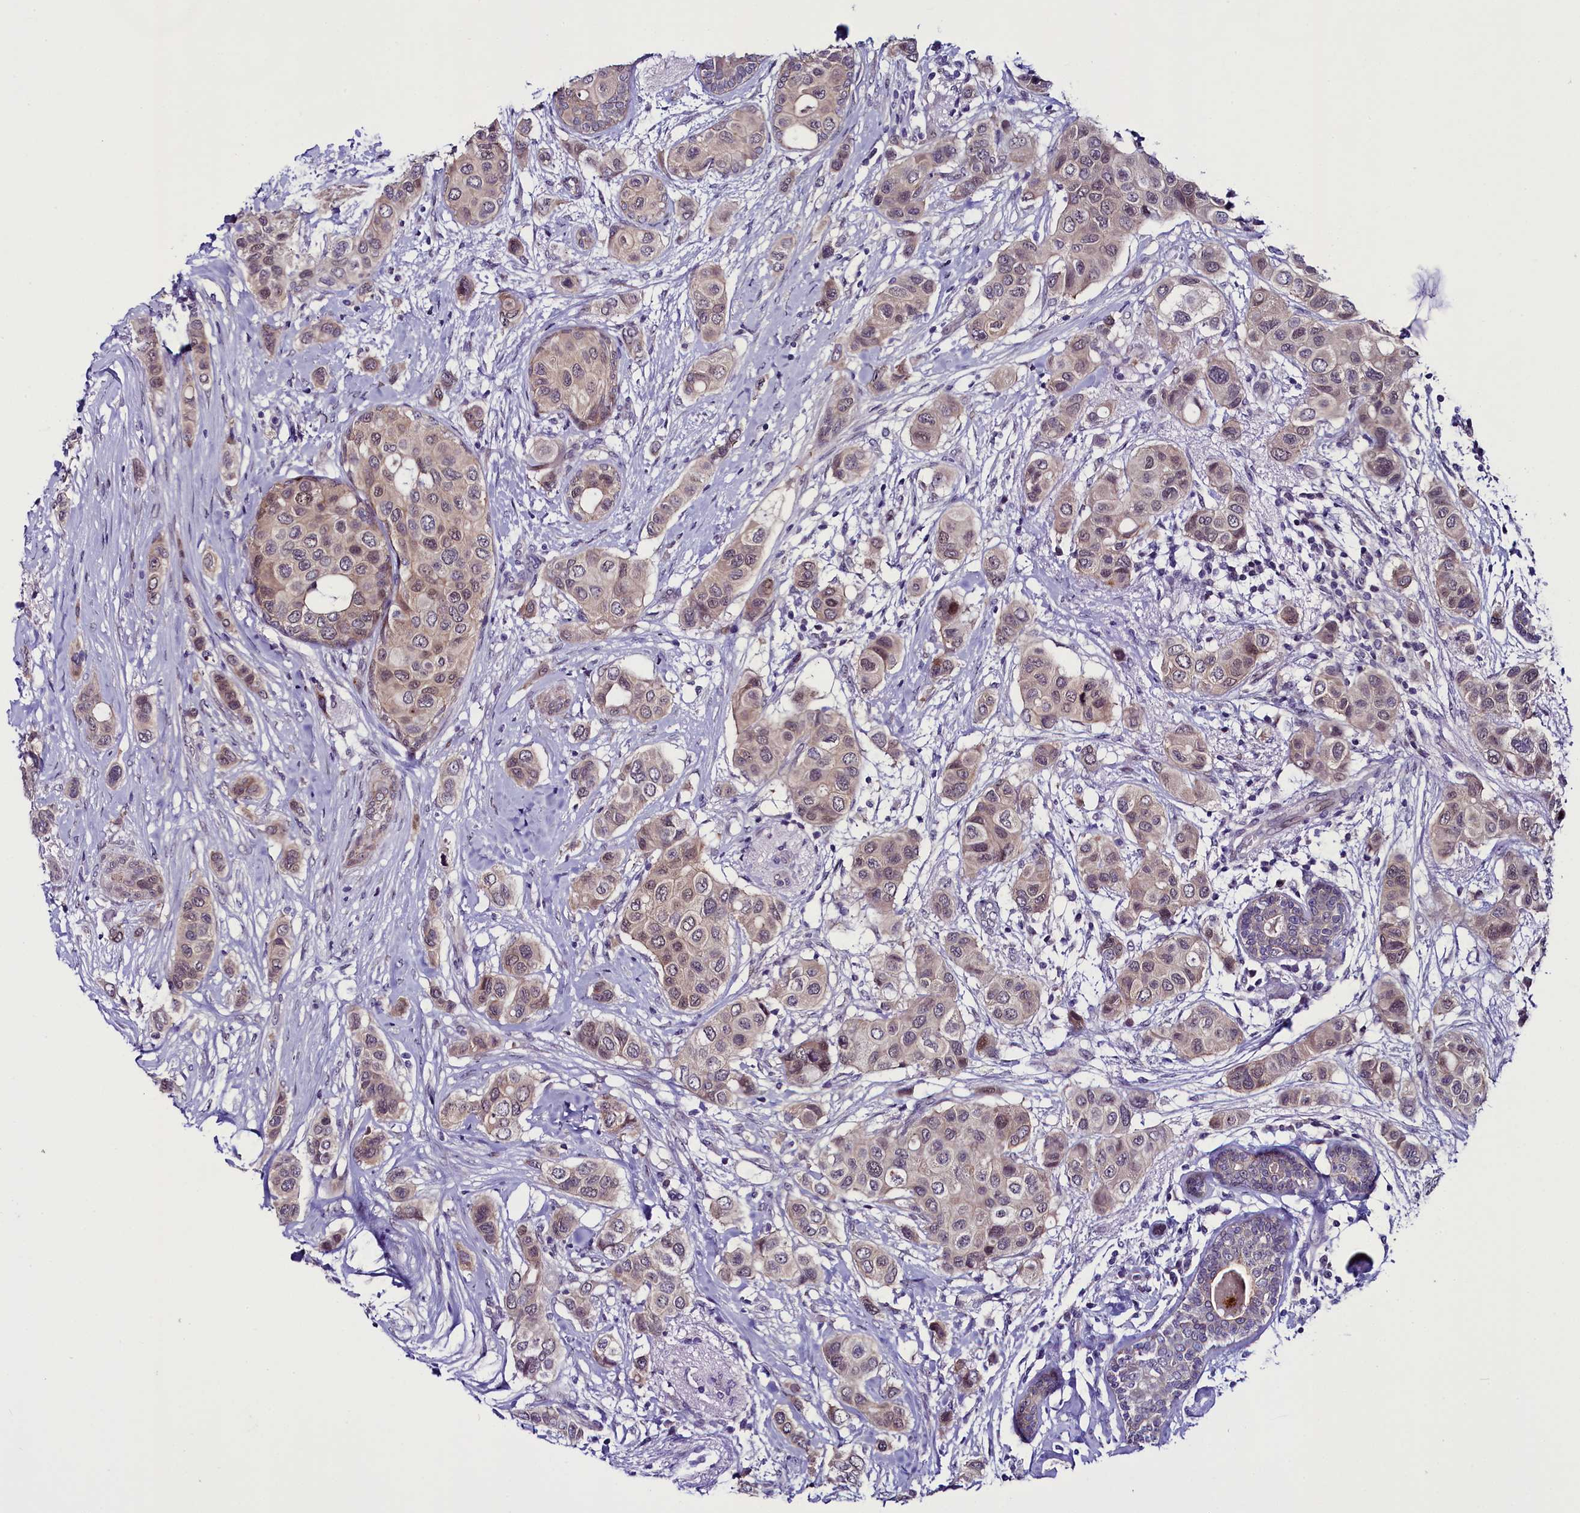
{"staining": {"intensity": "weak", "quantity": "25%-75%", "location": "cytoplasmic/membranous"}, "tissue": "breast cancer", "cell_type": "Tumor cells", "image_type": "cancer", "snomed": [{"axis": "morphology", "description": "Lobular carcinoma"}, {"axis": "topography", "description": "Breast"}], "caption": "Human breast cancer stained for a protein (brown) reveals weak cytoplasmic/membranous positive expression in approximately 25%-75% of tumor cells.", "gene": "CCDC106", "patient": {"sex": "female", "age": 51}}